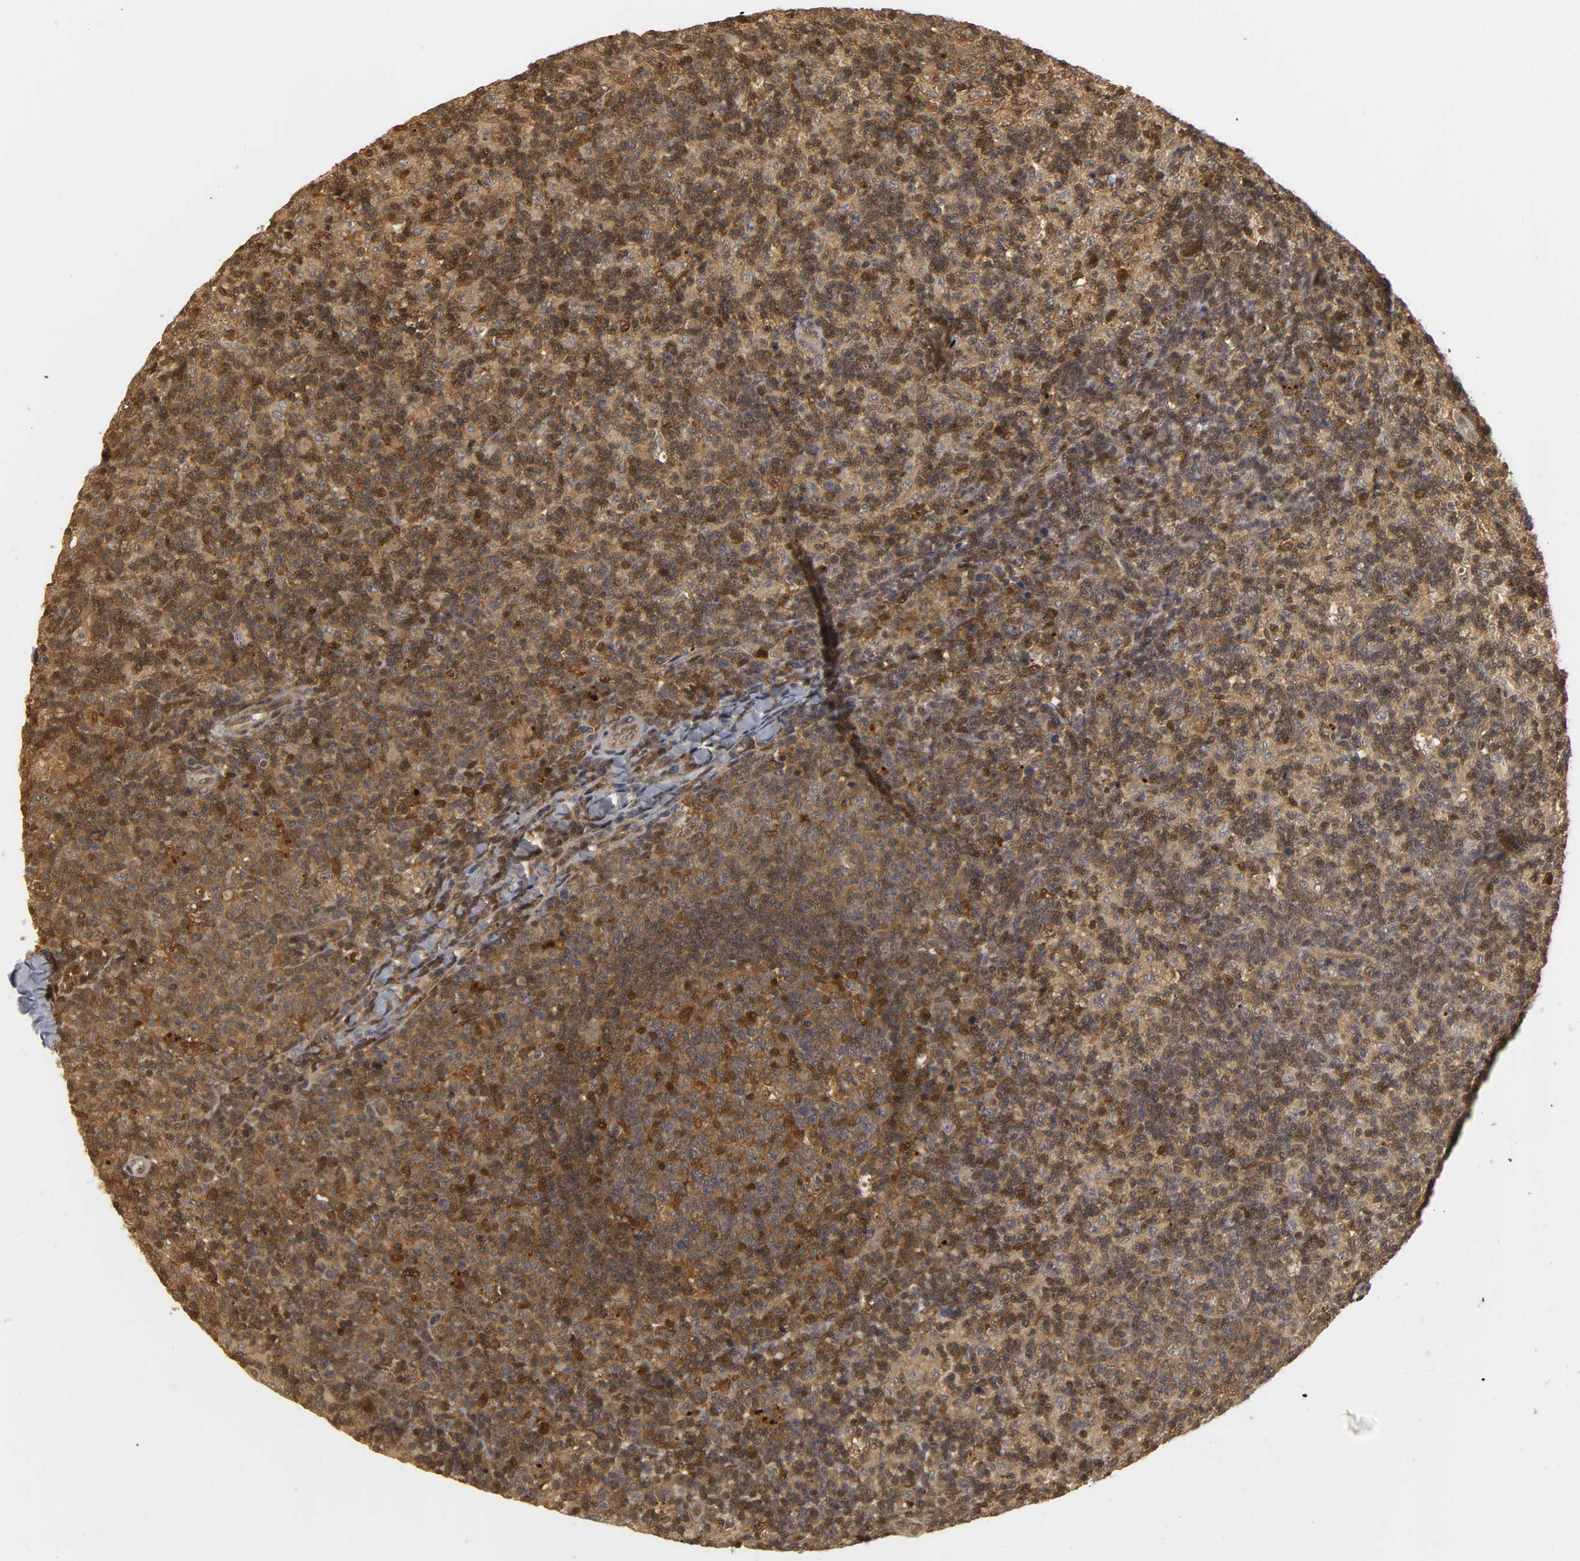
{"staining": {"intensity": "moderate", "quantity": "25%-75%", "location": "cytoplasmic/membranous,nuclear"}, "tissue": "lymph node", "cell_type": "Germinal center cells", "image_type": "normal", "snomed": [{"axis": "morphology", "description": "Normal tissue, NOS"}, {"axis": "morphology", "description": "Inflammation, NOS"}, {"axis": "topography", "description": "Lymph node"}], "caption": "Approximately 25%-75% of germinal center cells in benign lymph node show moderate cytoplasmic/membranous,nuclear protein staining as visualized by brown immunohistochemical staining.", "gene": "PARK7", "patient": {"sex": "male", "age": 55}}